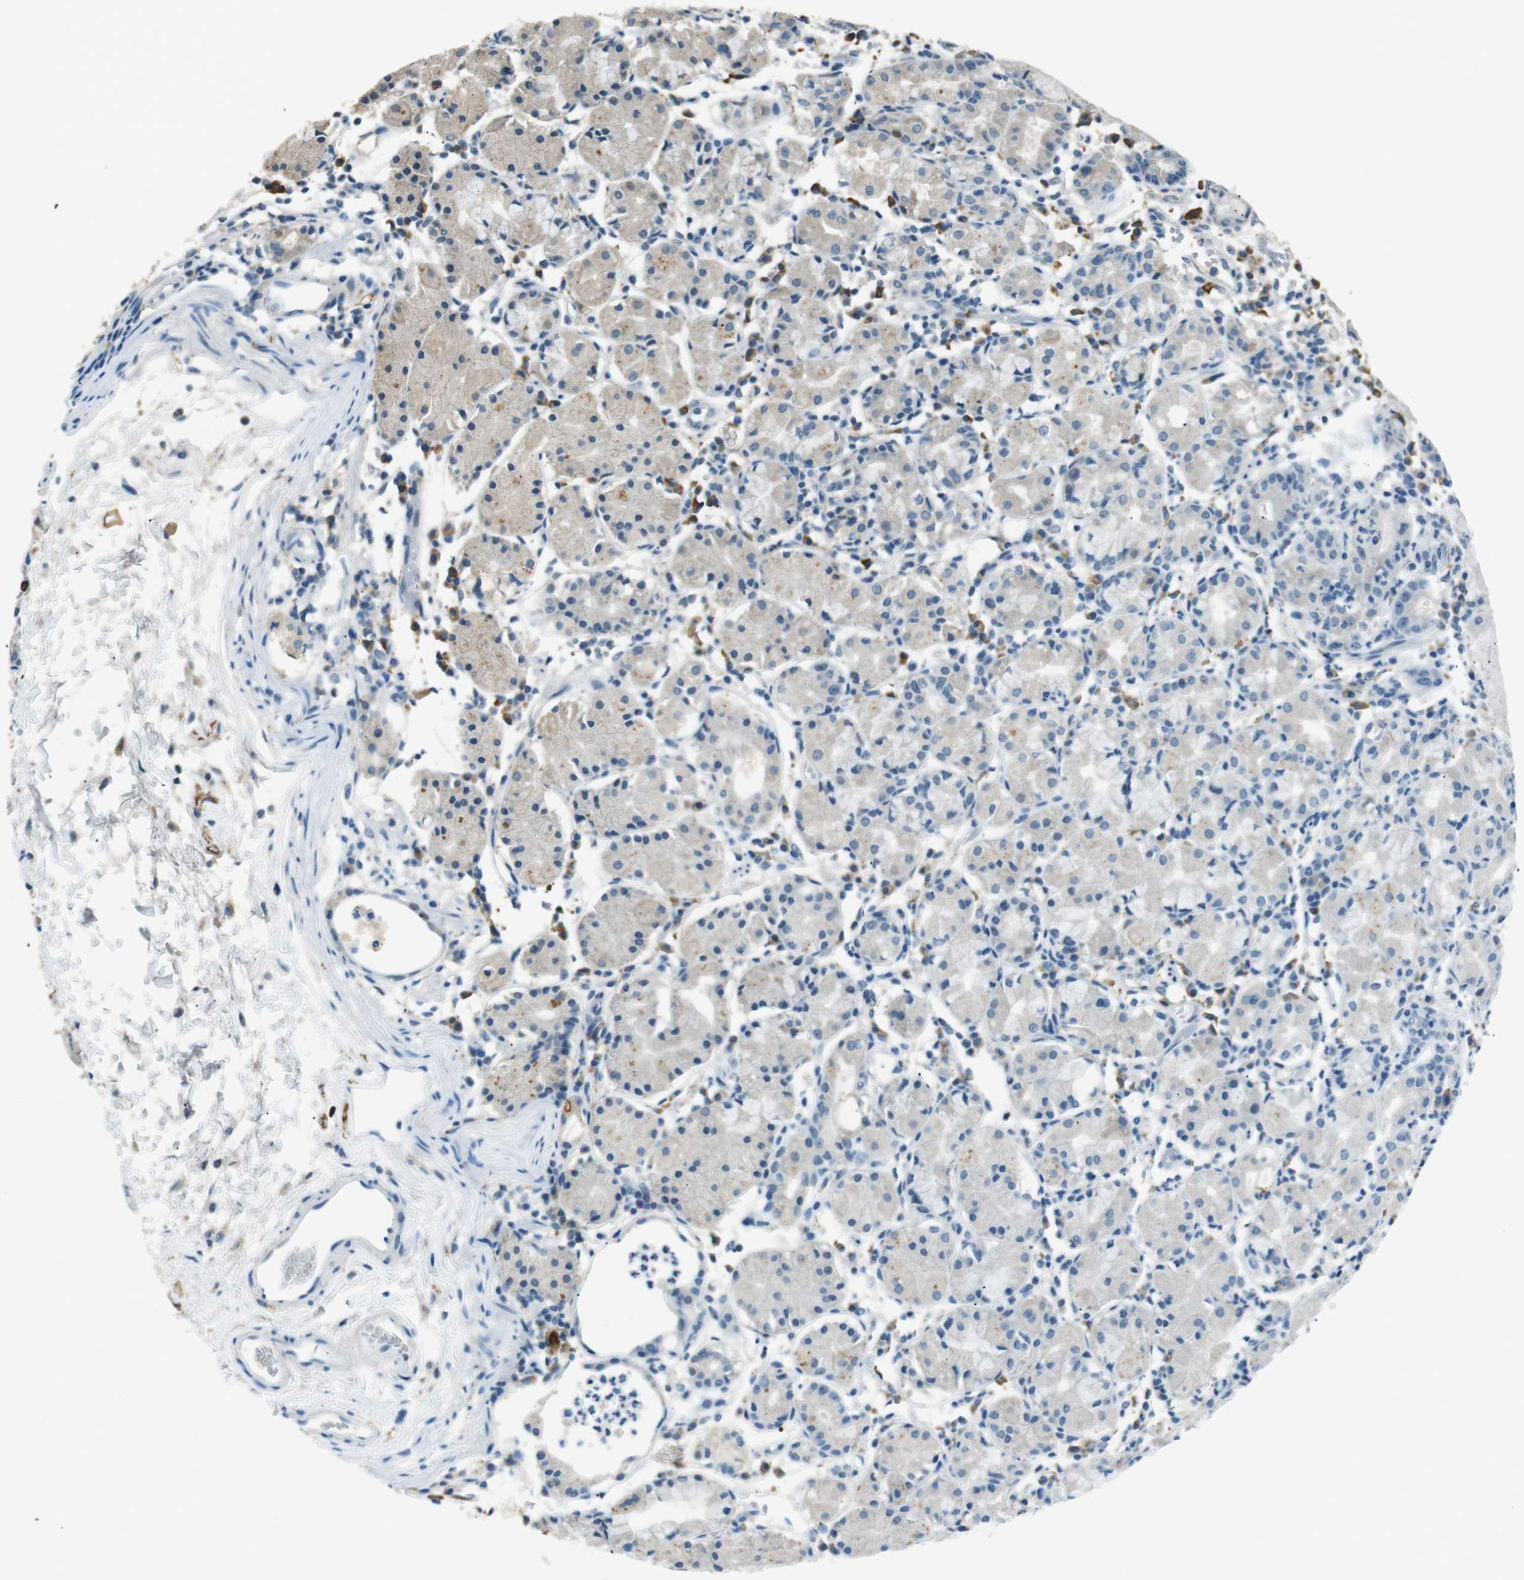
{"staining": {"intensity": "weak", "quantity": "<25%", "location": "cytoplasmic/membranous"}, "tissue": "stomach", "cell_type": "Glandular cells", "image_type": "normal", "snomed": [{"axis": "morphology", "description": "Normal tissue, NOS"}, {"axis": "topography", "description": "Stomach"}, {"axis": "topography", "description": "Stomach, lower"}], "caption": "This is a photomicrograph of immunohistochemistry staining of benign stomach, which shows no staining in glandular cells. (DAB (3,3'-diaminobenzidine) IHC, high magnification).", "gene": "MAGI2", "patient": {"sex": "female", "age": 75}}